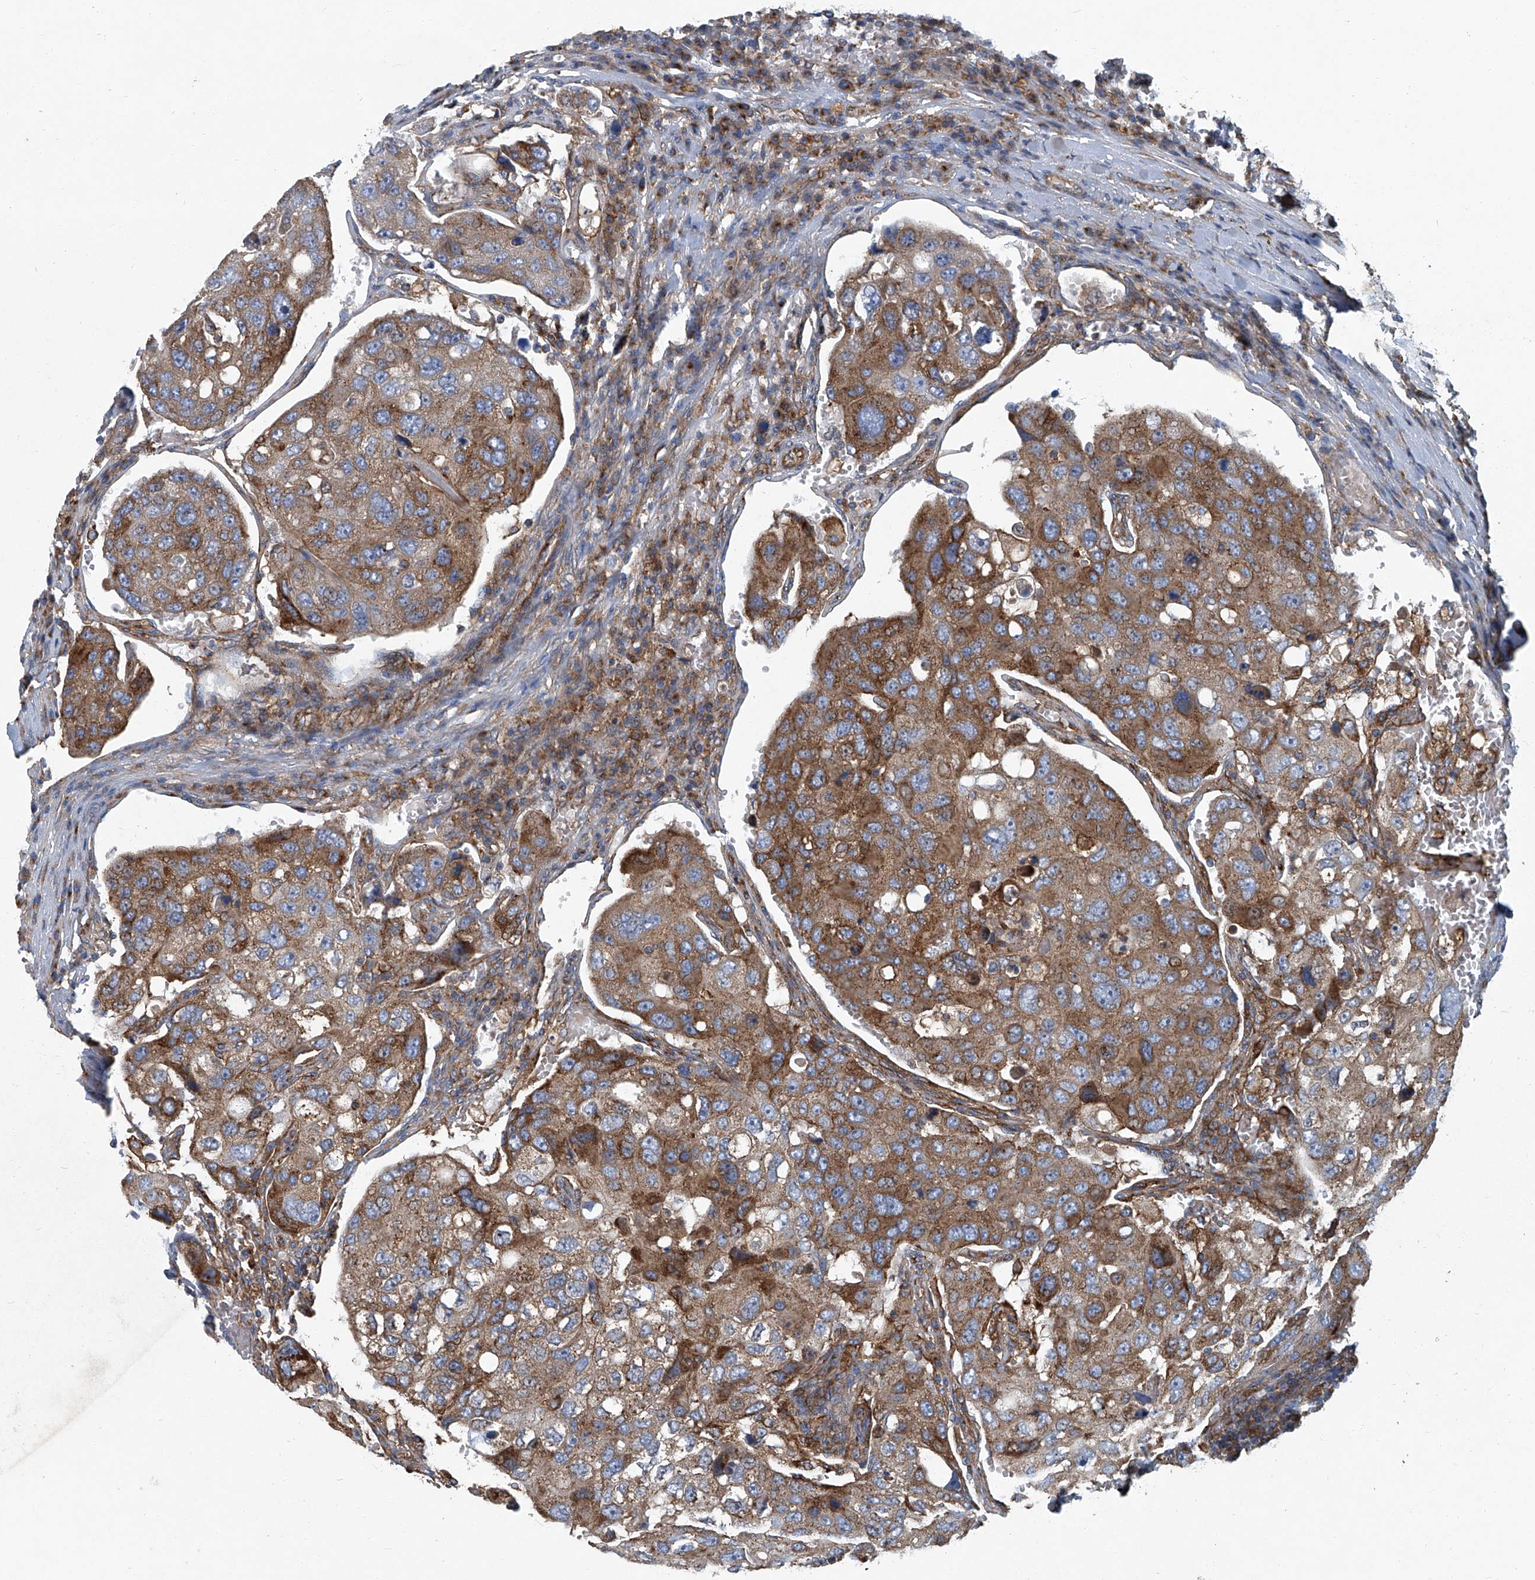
{"staining": {"intensity": "moderate", "quantity": "25%-75%", "location": "cytoplasmic/membranous"}, "tissue": "urothelial cancer", "cell_type": "Tumor cells", "image_type": "cancer", "snomed": [{"axis": "morphology", "description": "Urothelial carcinoma, High grade"}, {"axis": "topography", "description": "Lymph node"}, {"axis": "topography", "description": "Urinary bladder"}], "caption": "The histopathology image shows staining of urothelial cancer, revealing moderate cytoplasmic/membranous protein positivity (brown color) within tumor cells.", "gene": "PIGH", "patient": {"sex": "male", "age": 51}}